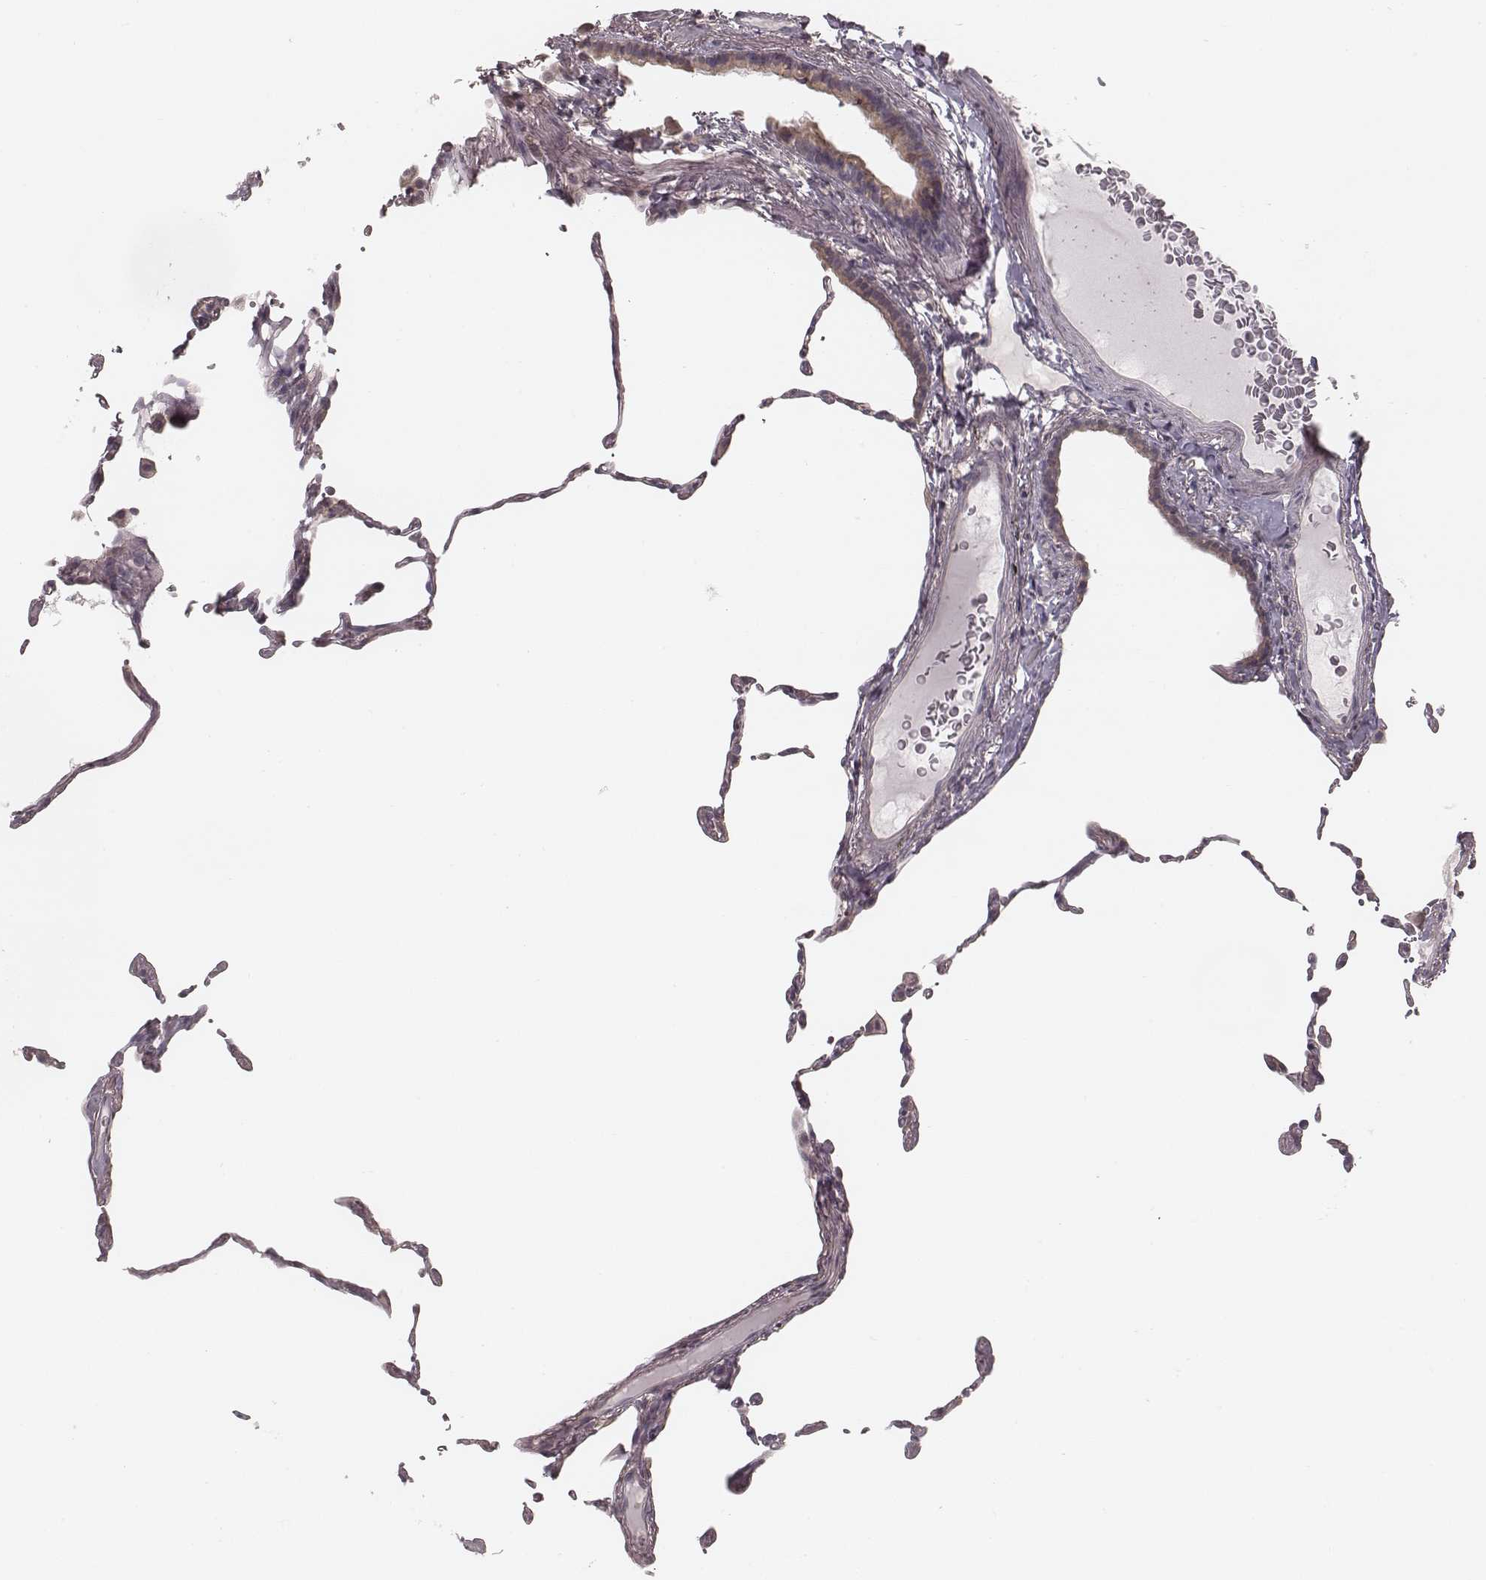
{"staining": {"intensity": "weak", "quantity": "<25%", "location": "cytoplasmic/membranous"}, "tissue": "lung", "cell_type": "Alveolar cells", "image_type": "normal", "snomed": [{"axis": "morphology", "description": "Normal tissue, NOS"}, {"axis": "topography", "description": "Lung"}], "caption": "The histopathology image demonstrates no significant positivity in alveolar cells of lung. (DAB immunohistochemistry visualized using brightfield microscopy, high magnification).", "gene": "TDRD5", "patient": {"sex": "female", "age": 57}}